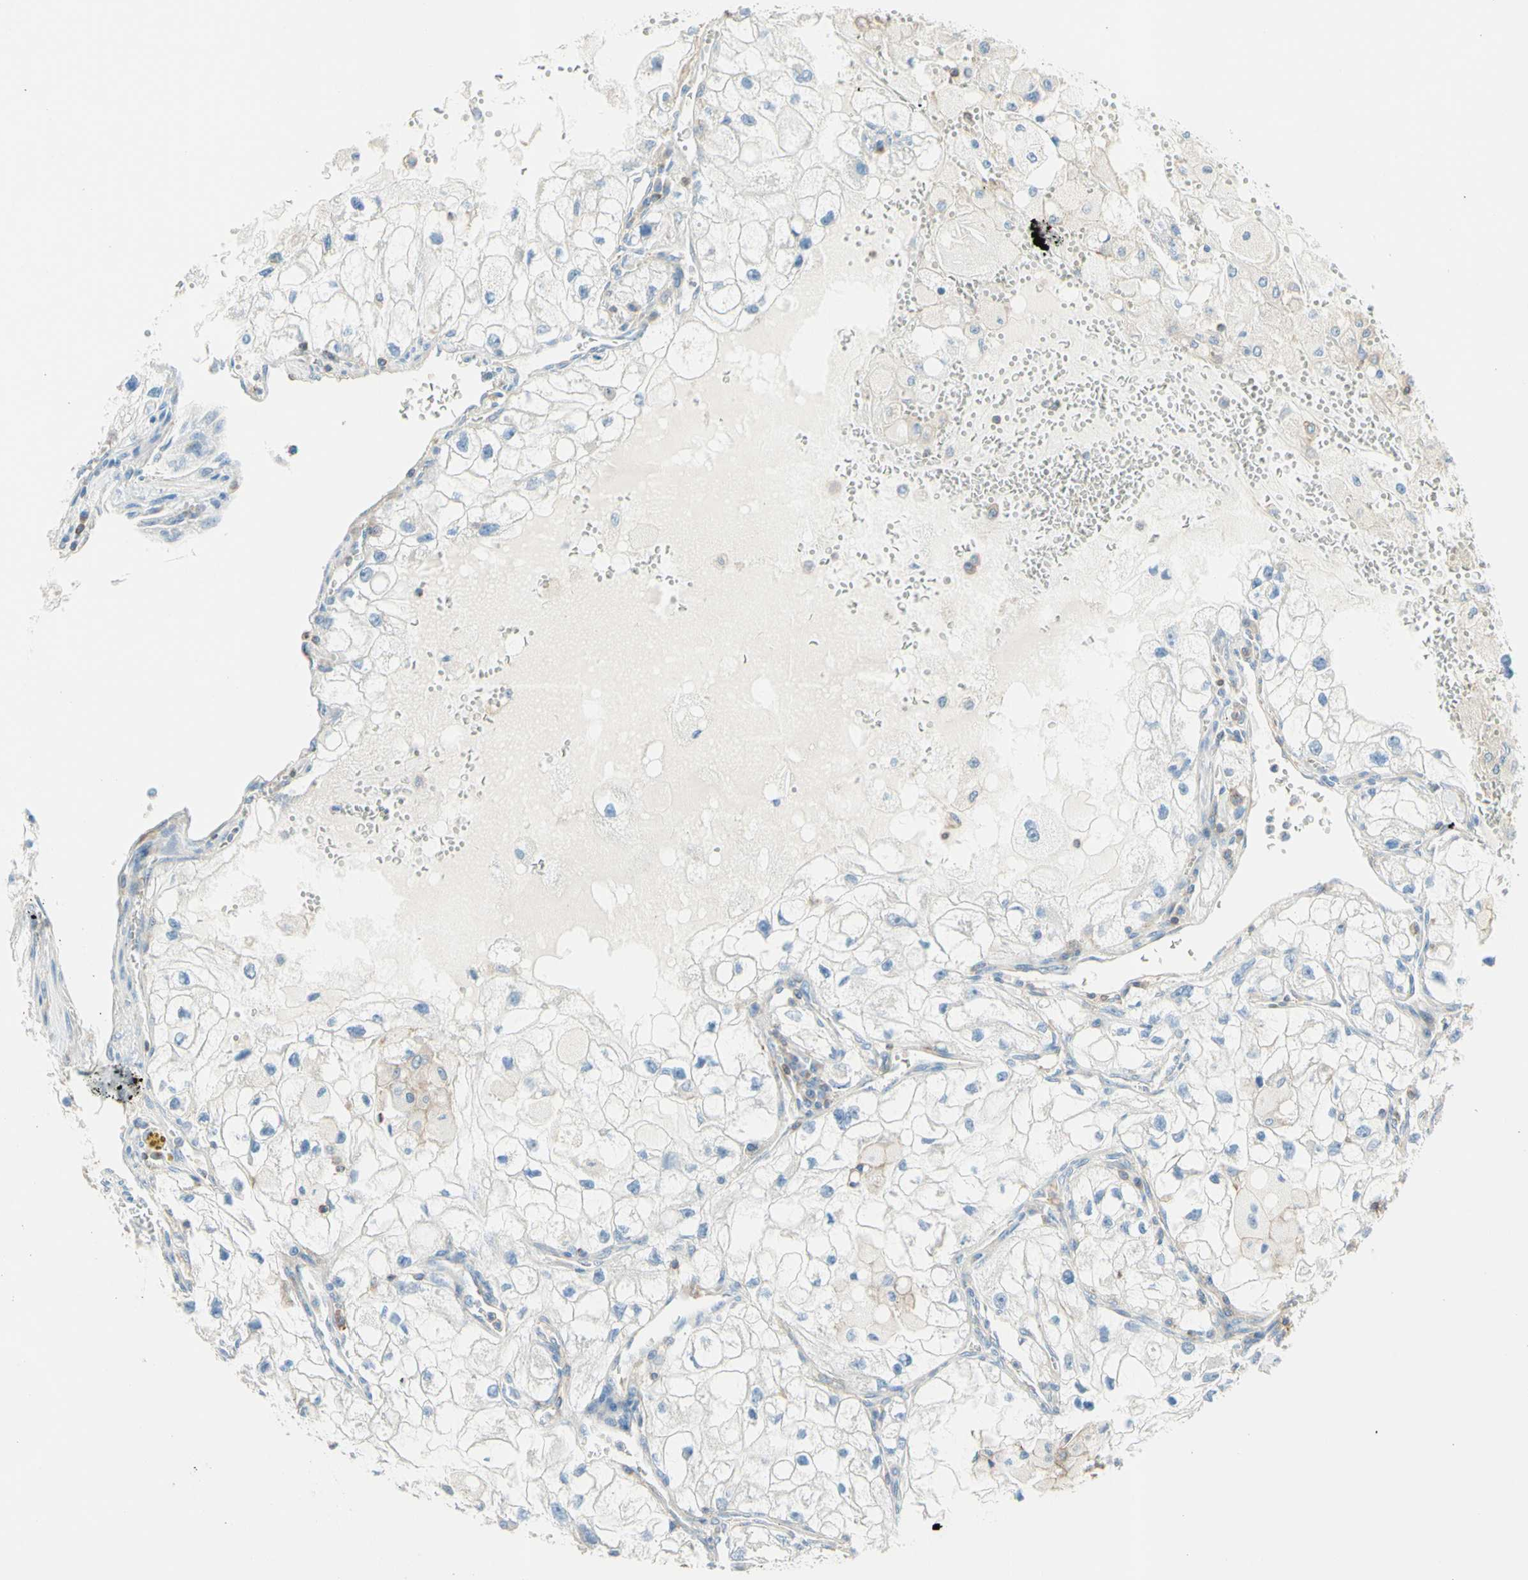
{"staining": {"intensity": "negative", "quantity": "none", "location": "none"}, "tissue": "renal cancer", "cell_type": "Tumor cells", "image_type": "cancer", "snomed": [{"axis": "morphology", "description": "Adenocarcinoma, NOS"}, {"axis": "topography", "description": "Kidney"}], "caption": "An immunohistochemistry image of renal cancer (adenocarcinoma) is shown. There is no staining in tumor cells of renal cancer (adenocarcinoma).", "gene": "SEMA4C", "patient": {"sex": "female", "age": 70}}